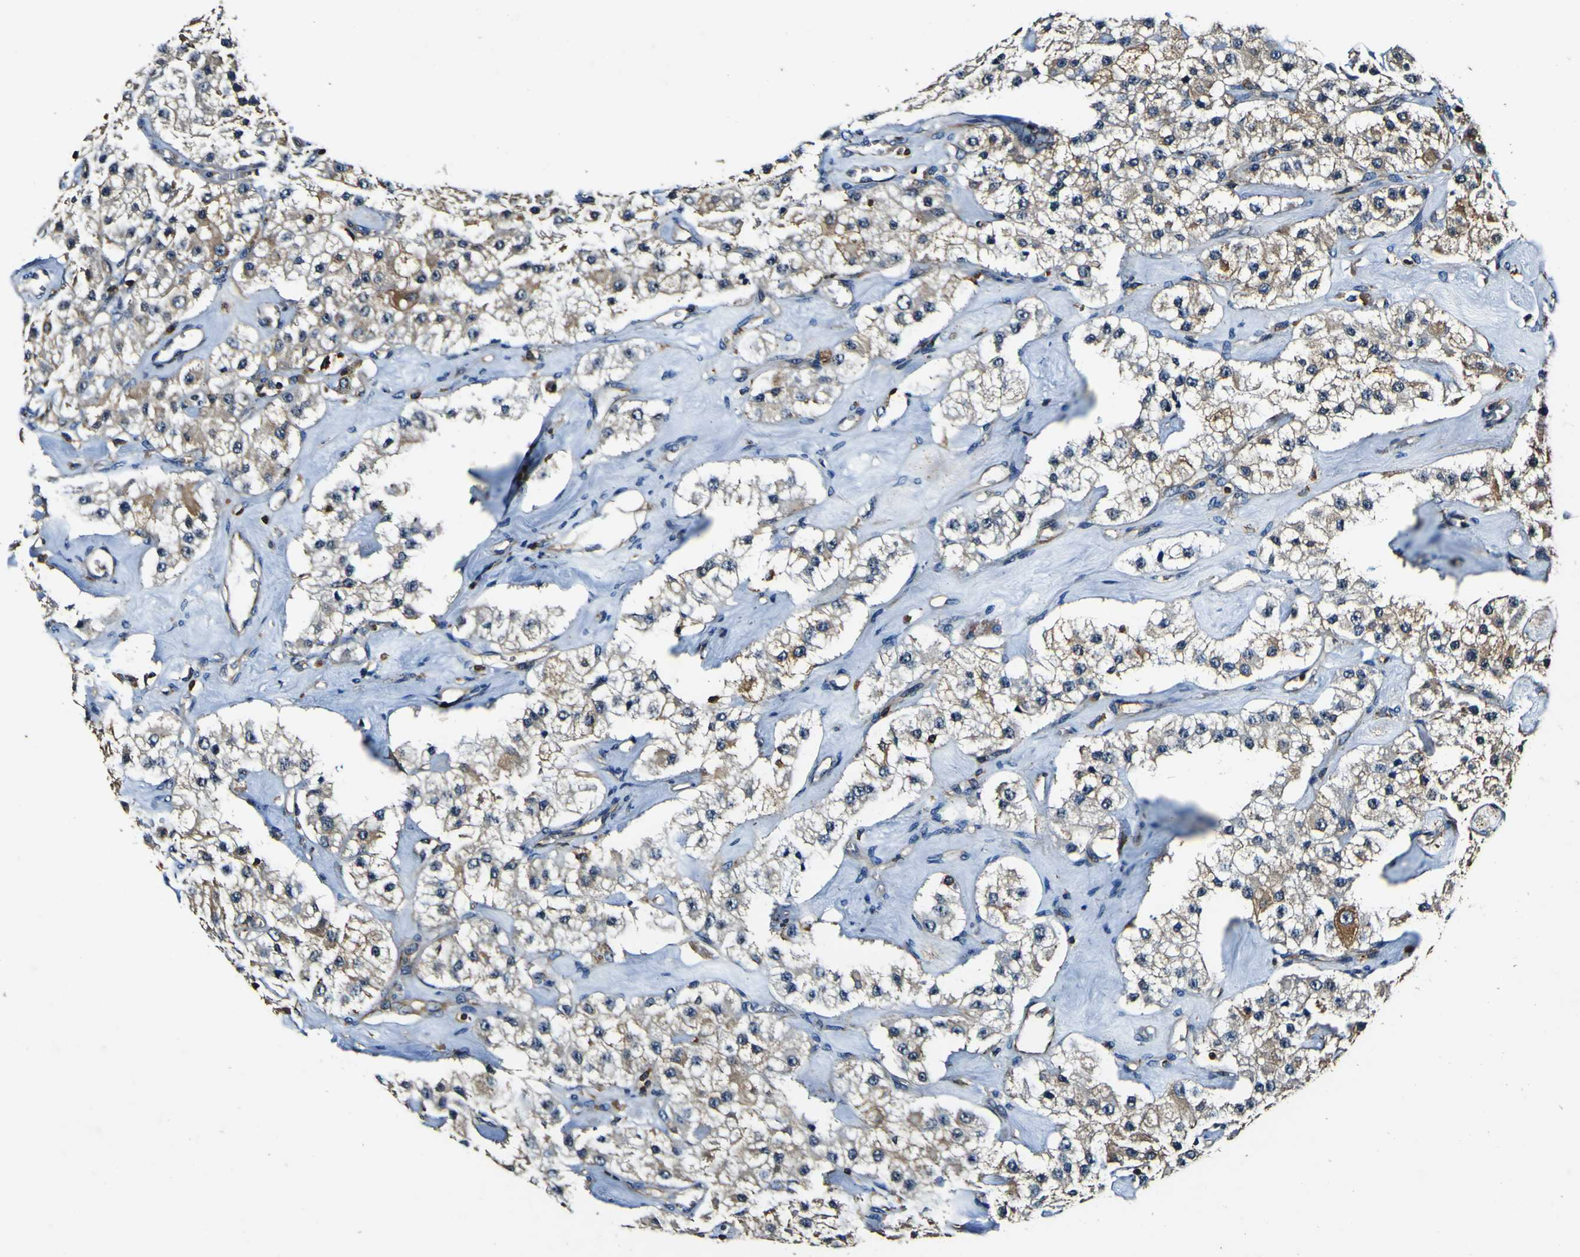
{"staining": {"intensity": "weak", "quantity": ">75%", "location": "cytoplasmic/membranous"}, "tissue": "carcinoid", "cell_type": "Tumor cells", "image_type": "cancer", "snomed": [{"axis": "morphology", "description": "Carcinoid, malignant, NOS"}, {"axis": "topography", "description": "Pancreas"}], "caption": "DAB (3,3'-diaminobenzidine) immunohistochemical staining of malignant carcinoid reveals weak cytoplasmic/membranous protein staining in approximately >75% of tumor cells.", "gene": "RHOT2", "patient": {"sex": "male", "age": 41}}